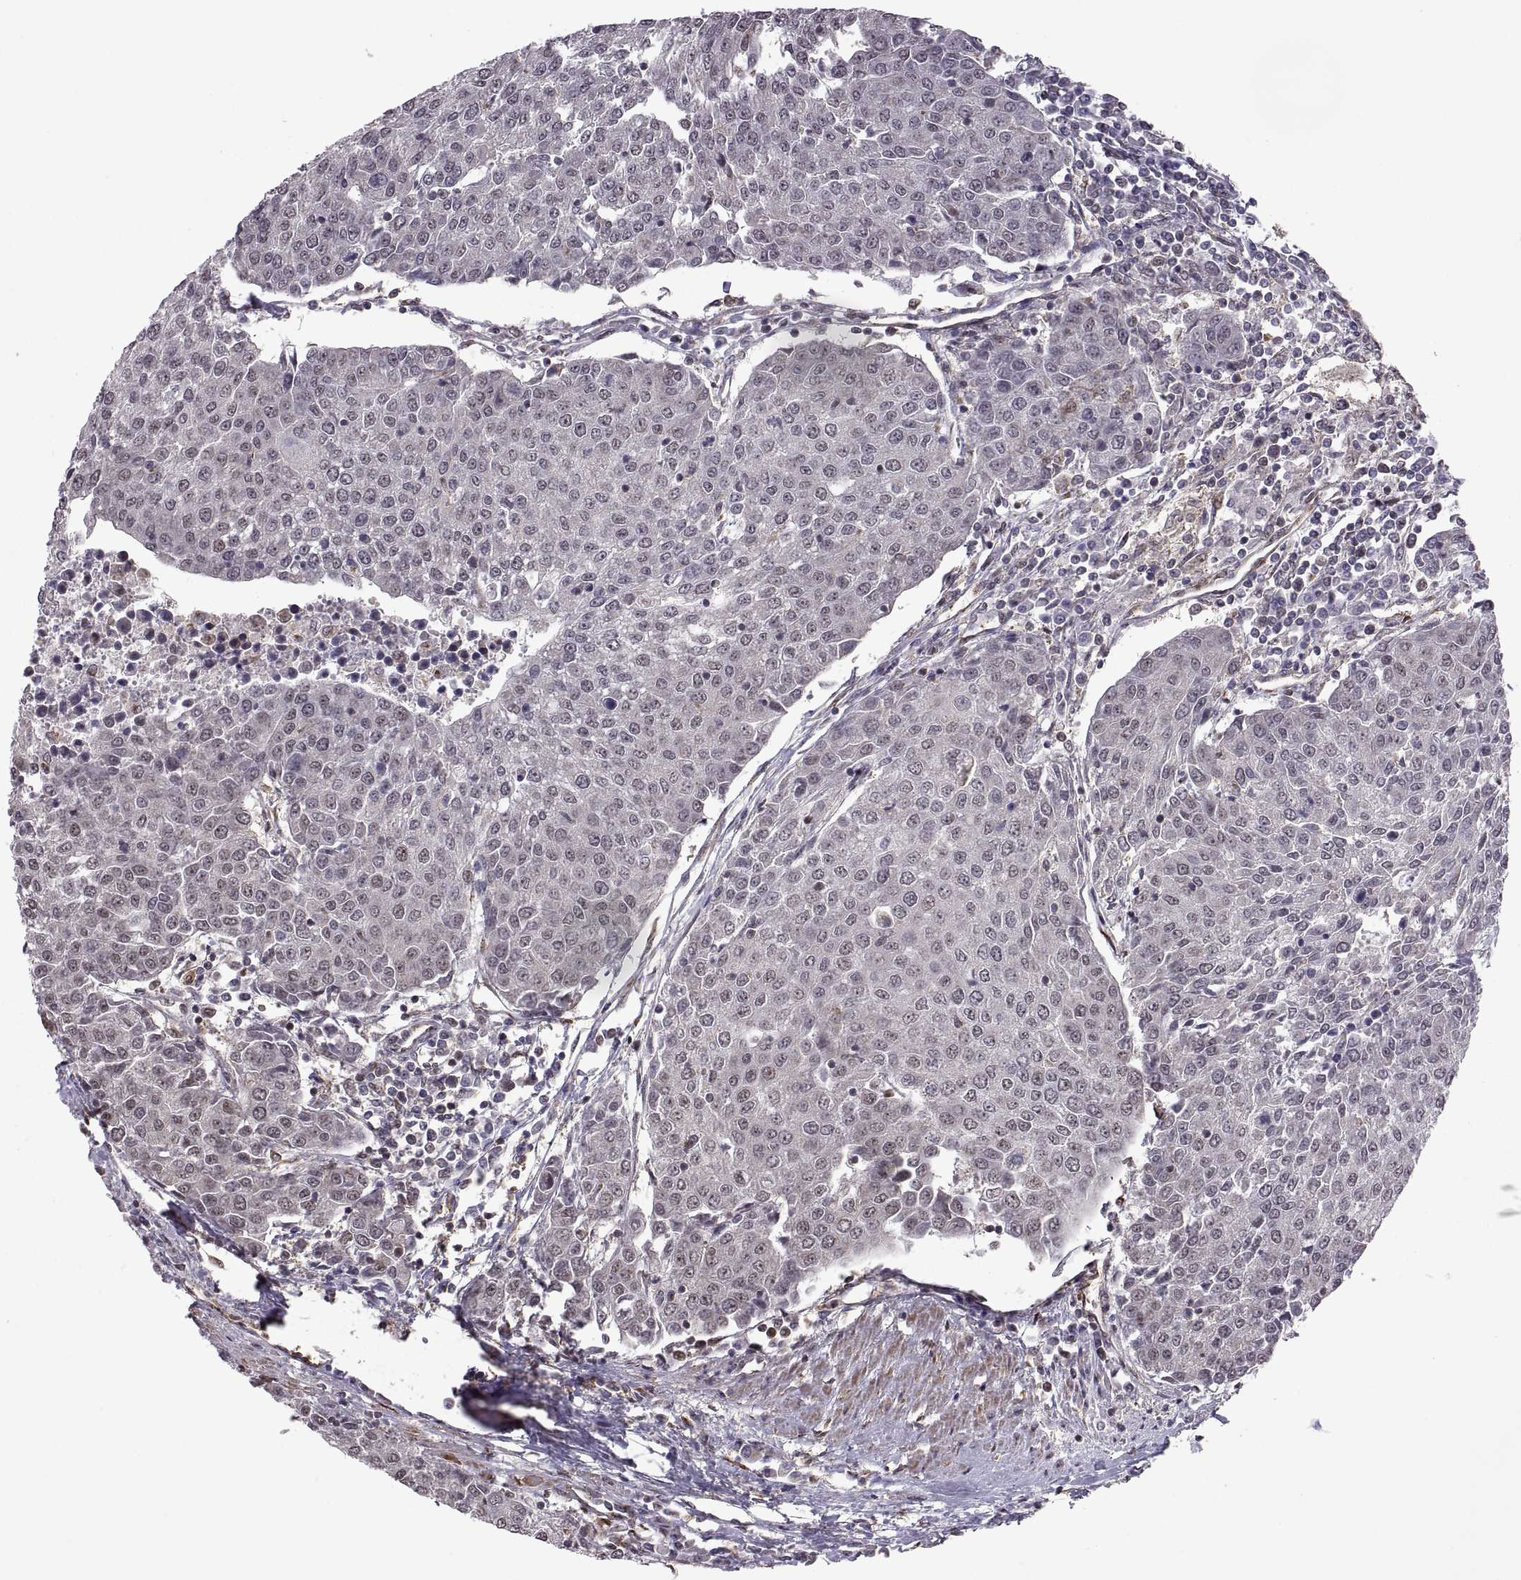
{"staining": {"intensity": "negative", "quantity": "none", "location": "none"}, "tissue": "urothelial cancer", "cell_type": "Tumor cells", "image_type": "cancer", "snomed": [{"axis": "morphology", "description": "Urothelial carcinoma, High grade"}, {"axis": "topography", "description": "Urinary bladder"}], "caption": "High magnification brightfield microscopy of high-grade urothelial carcinoma stained with DAB (3,3'-diaminobenzidine) (brown) and counterstained with hematoxylin (blue): tumor cells show no significant expression.", "gene": "ARRB1", "patient": {"sex": "female", "age": 85}}